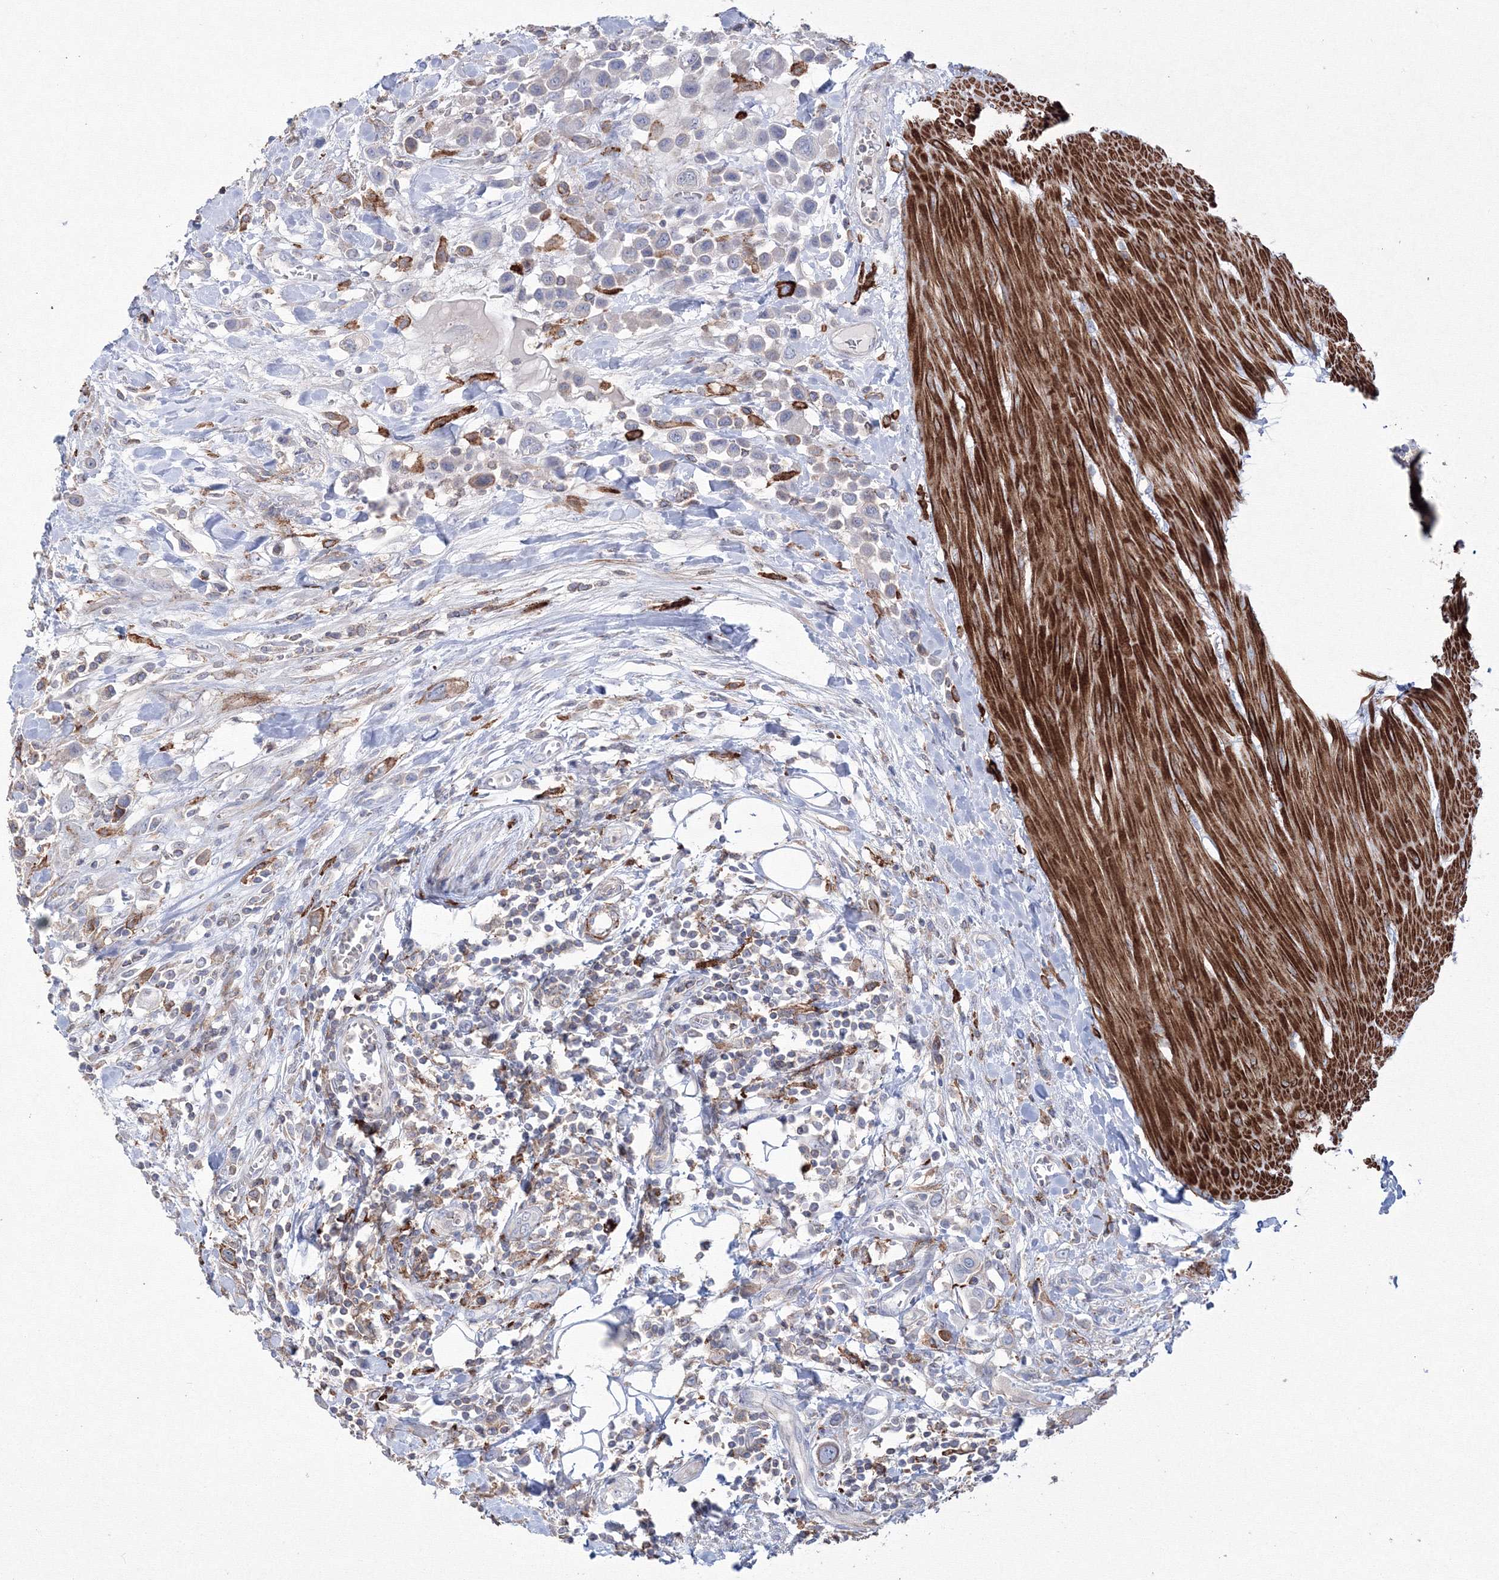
{"staining": {"intensity": "negative", "quantity": "none", "location": "none"}, "tissue": "urothelial cancer", "cell_type": "Tumor cells", "image_type": "cancer", "snomed": [{"axis": "morphology", "description": "Urothelial carcinoma, High grade"}, {"axis": "topography", "description": "Urinary bladder"}], "caption": "Tumor cells are negative for brown protein staining in high-grade urothelial carcinoma.", "gene": "GPR82", "patient": {"sex": "male", "age": 50}}